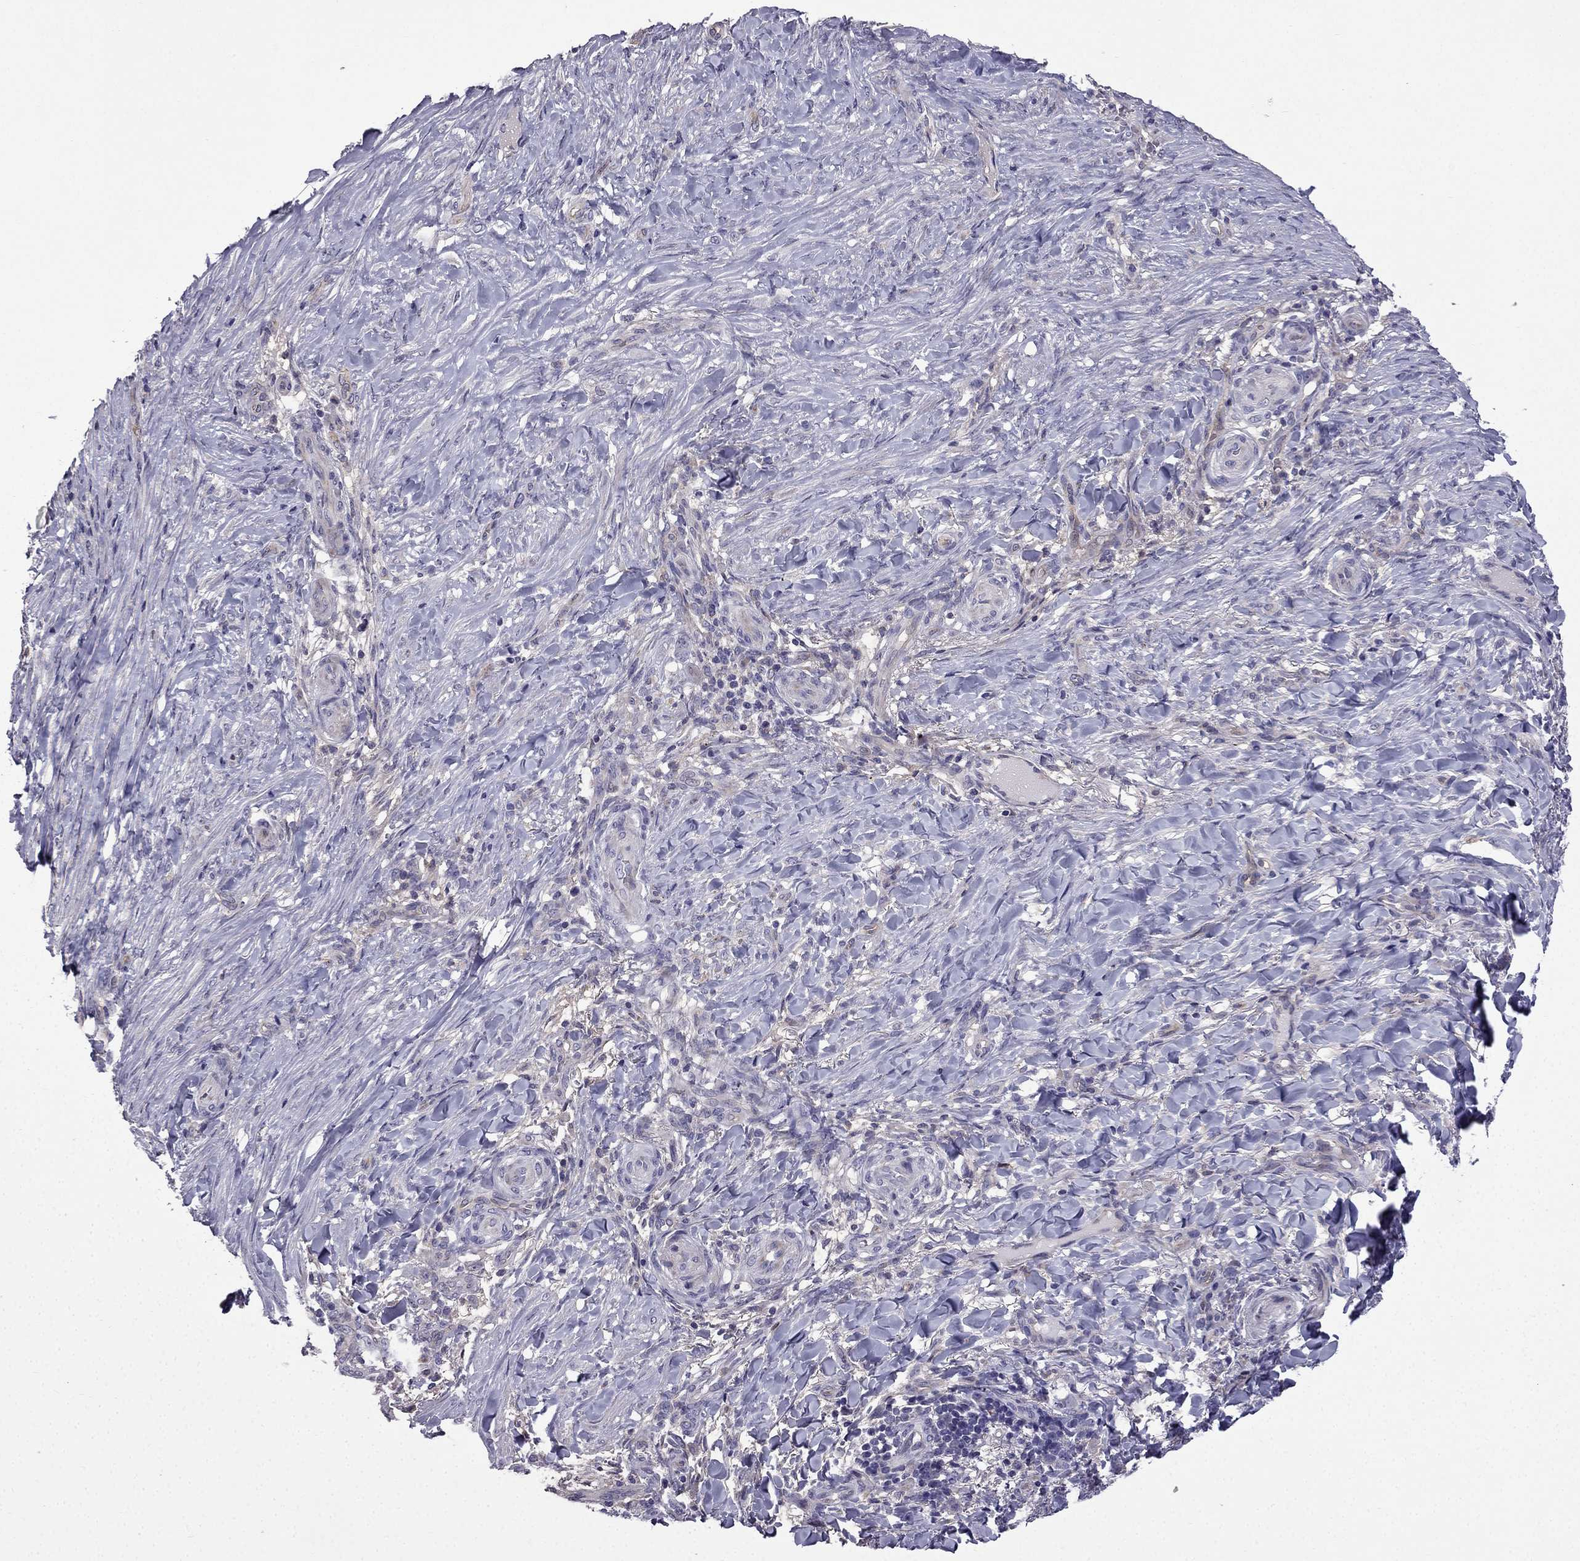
{"staining": {"intensity": "weak", "quantity": "<25%", "location": "cytoplasmic/membranous"}, "tissue": "skin cancer", "cell_type": "Tumor cells", "image_type": "cancer", "snomed": [{"axis": "morphology", "description": "Basal cell carcinoma"}, {"axis": "topography", "description": "Skin"}], "caption": "High magnification brightfield microscopy of skin cancer stained with DAB (brown) and counterstained with hematoxylin (blue): tumor cells show no significant positivity.", "gene": "SLC6A2", "patient": {"sex": "female", "age": 69}}